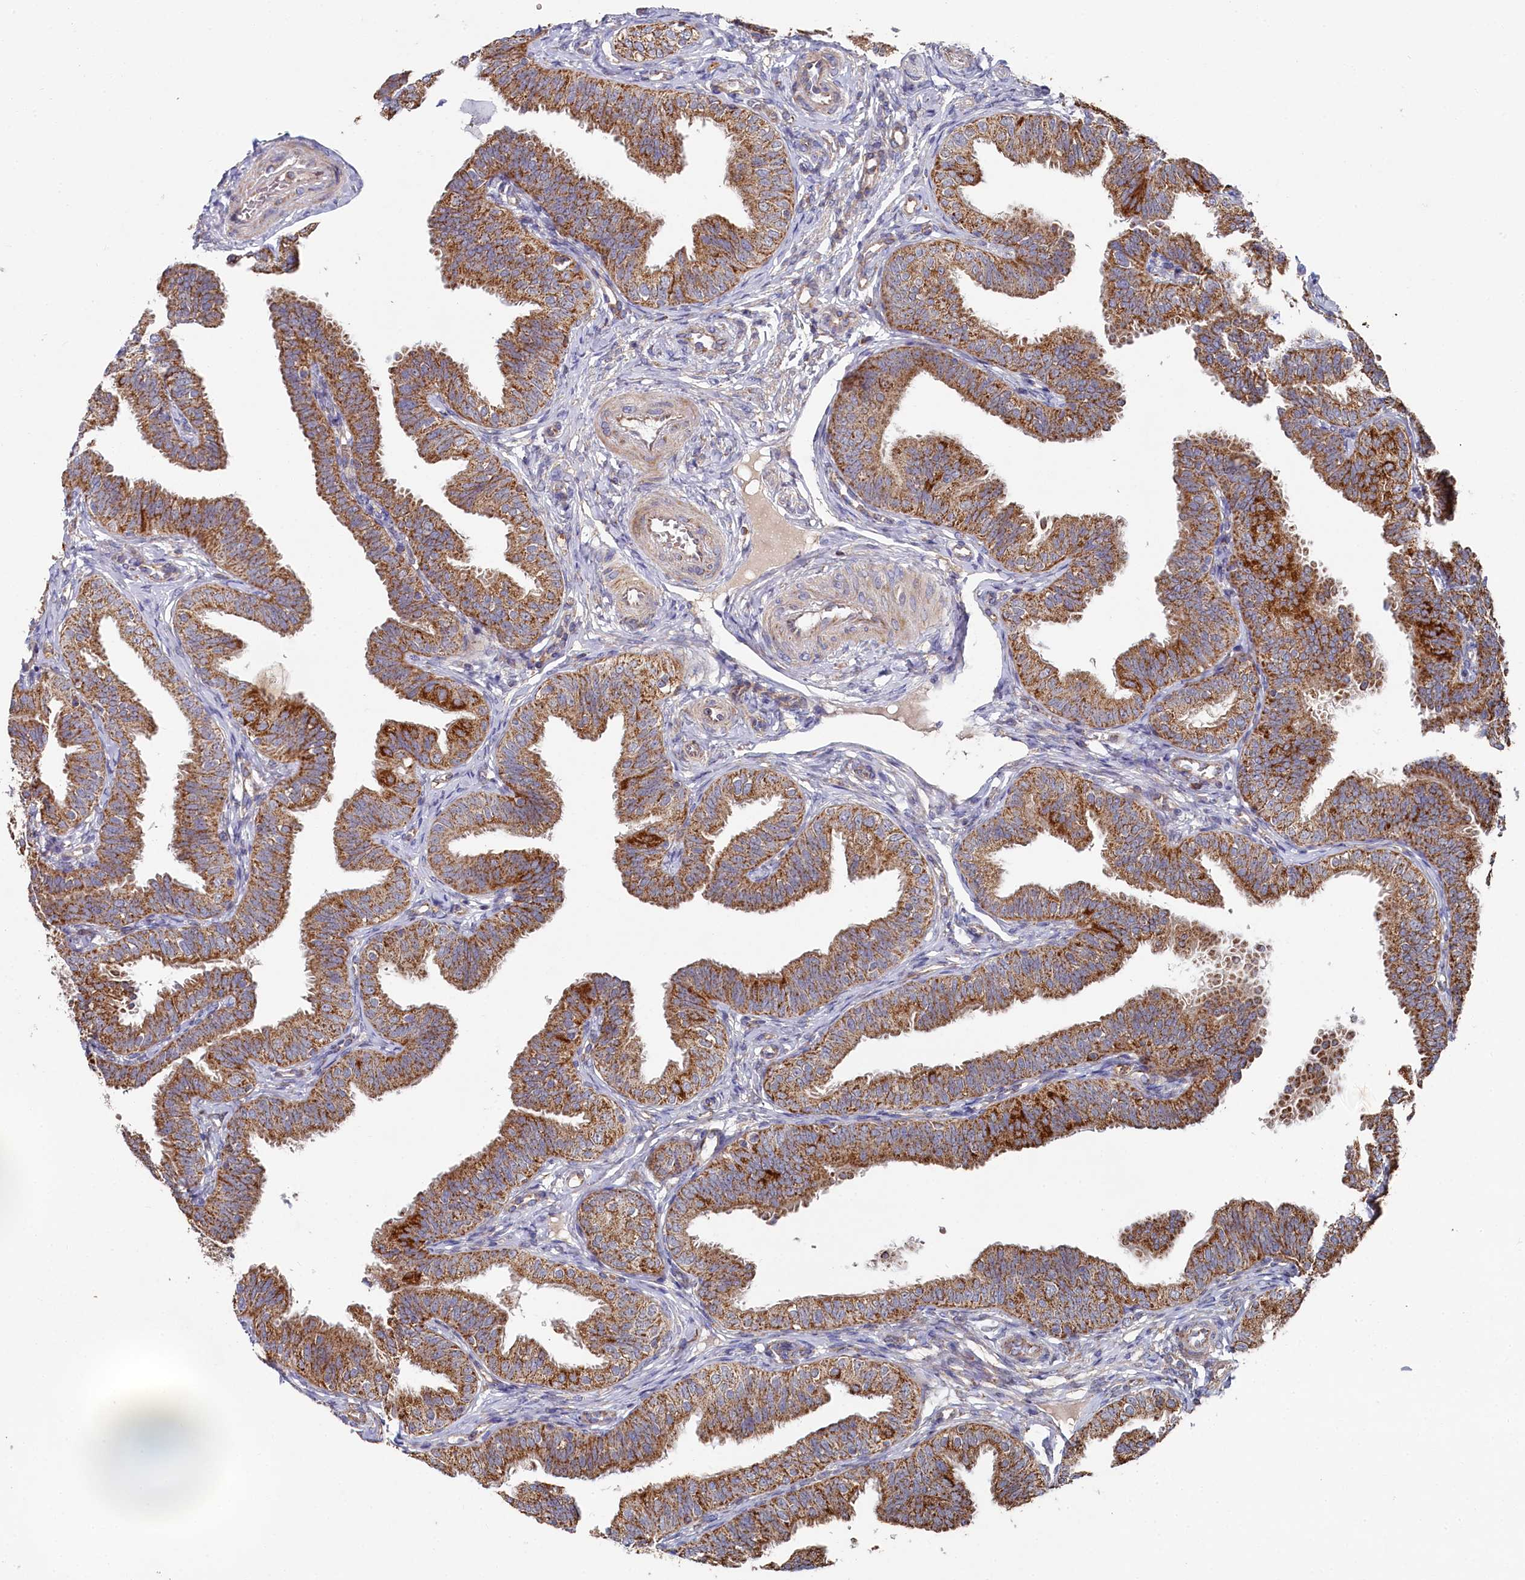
{"staining": {"intensity": "moderate", "quantity": ">75%", "location": "cytoplasmic/membranous"}, "tissue": "fallopian tube", "cell_type": "Glandular cells", "image_type": "normal", "snomed": [{"axis": "morphology", "description": "Normal tissue, NOS"}, {"axis": "topography", "description": "Fallopian tube"}], "caption": "Protein staining of normal fallopian tube shows moderate cytoplasmic/membranous staining in about >75% of glandular cells. The staining was performed using DAB (3,3'-diaminobenzidine) to visualize the protein expression in brown, while the nuclei were stained in blue with hematoxylin (Magnification: 20x).", "gene": "HAUS2", "patient": {"sex": "female", "age": 35}}